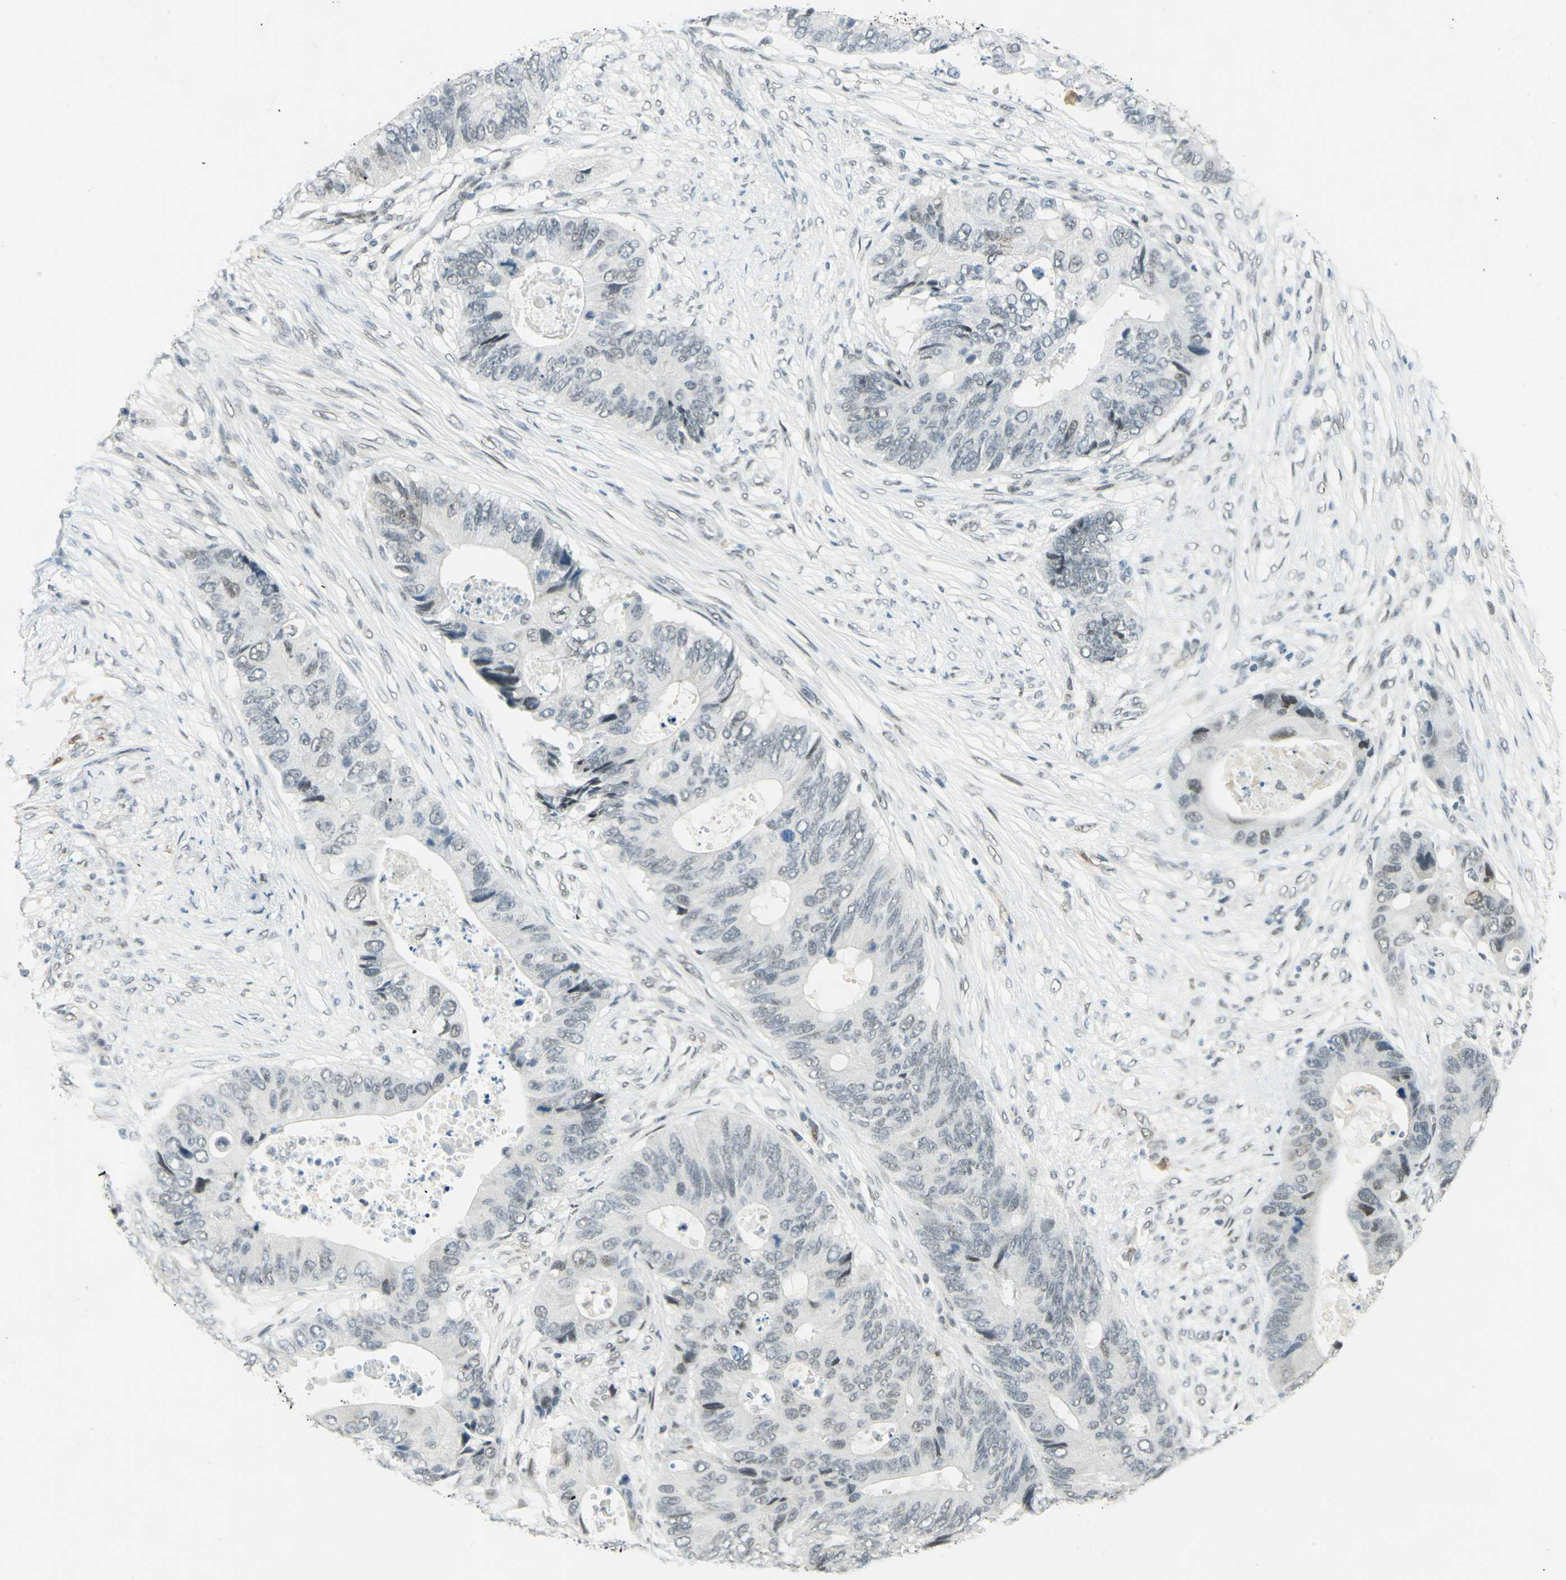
{"staining": {"intensity": "negative", "quantity": "none", "location": "none"}, "tissue": "colorectal cancer", "cell_type": "Tumor cells", "image_type": "cancer", "snomed": [{"axis": "morphology", "description": "Adenocarcinoma, NOS"}, {"axis": "topography", "description": "Colon"}], "caption": "Photomicrograph shows no protein staining in tumor cells of colorectal cancer tissue.", "gene": "MTMR10", "patient": {"sex": "male", "age": 71}}